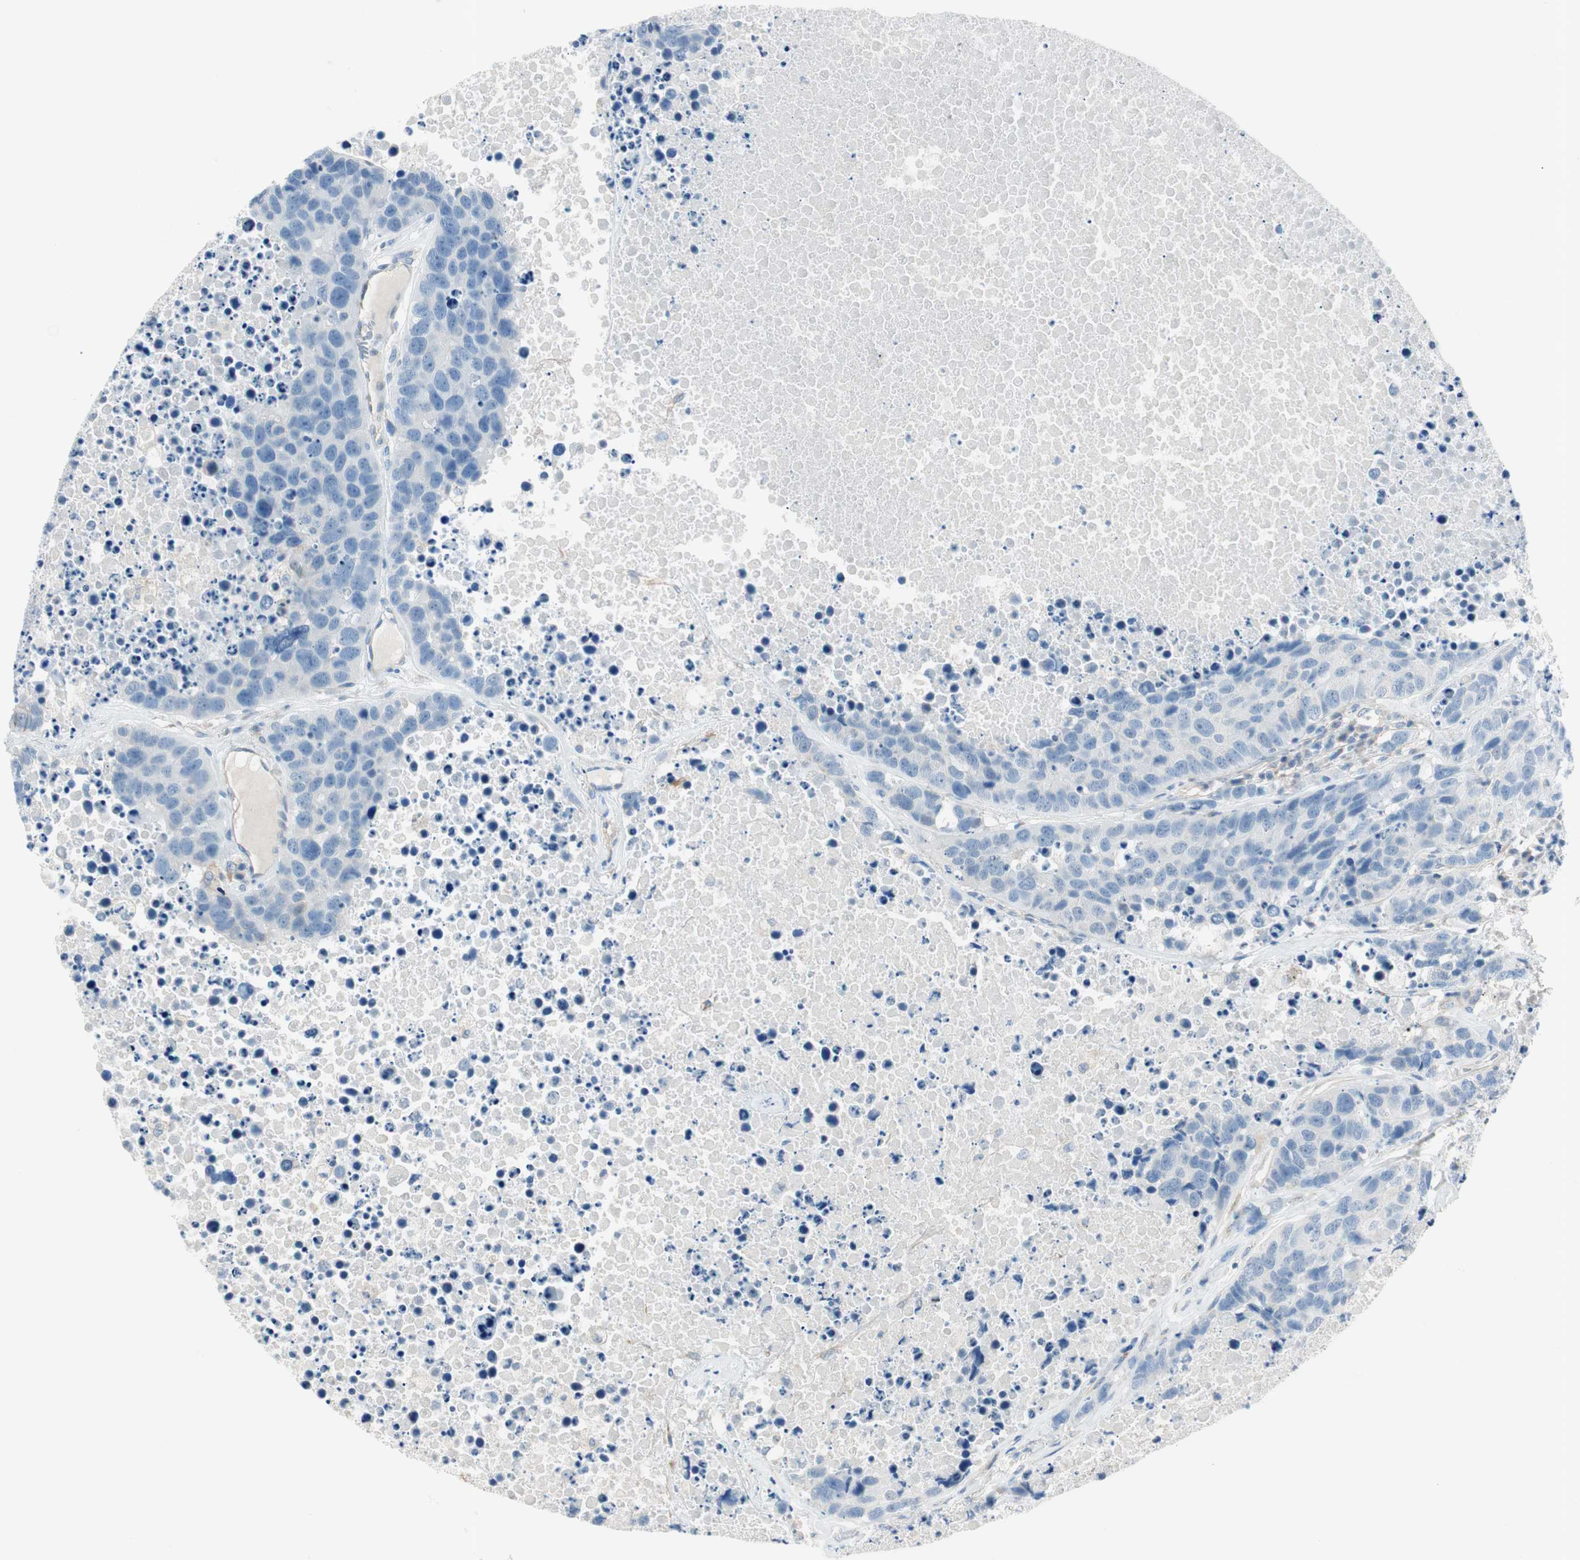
{"staining": {"intensity": "negative", "quantity": "none", "location": "none"}, "tissue": "carcinoid", "cell_type": "Tumor cells", "image_type": "cancer", "snomed": [{"axis": "morphology", "description": "Carcinoid, malignant, NOS"}, {"axis": "topography", "description": "Lung"}], "caption": "Protein analysis of carcinoid exhibits no significant expression in tumor cells. (Stains: DAB immunohistochemistry with hematoxylin counter stain, Microscopy: brightfield microscopy at high magnification).", "gene": "CDK3", "patient": {"sex": "male", "age": 60}}